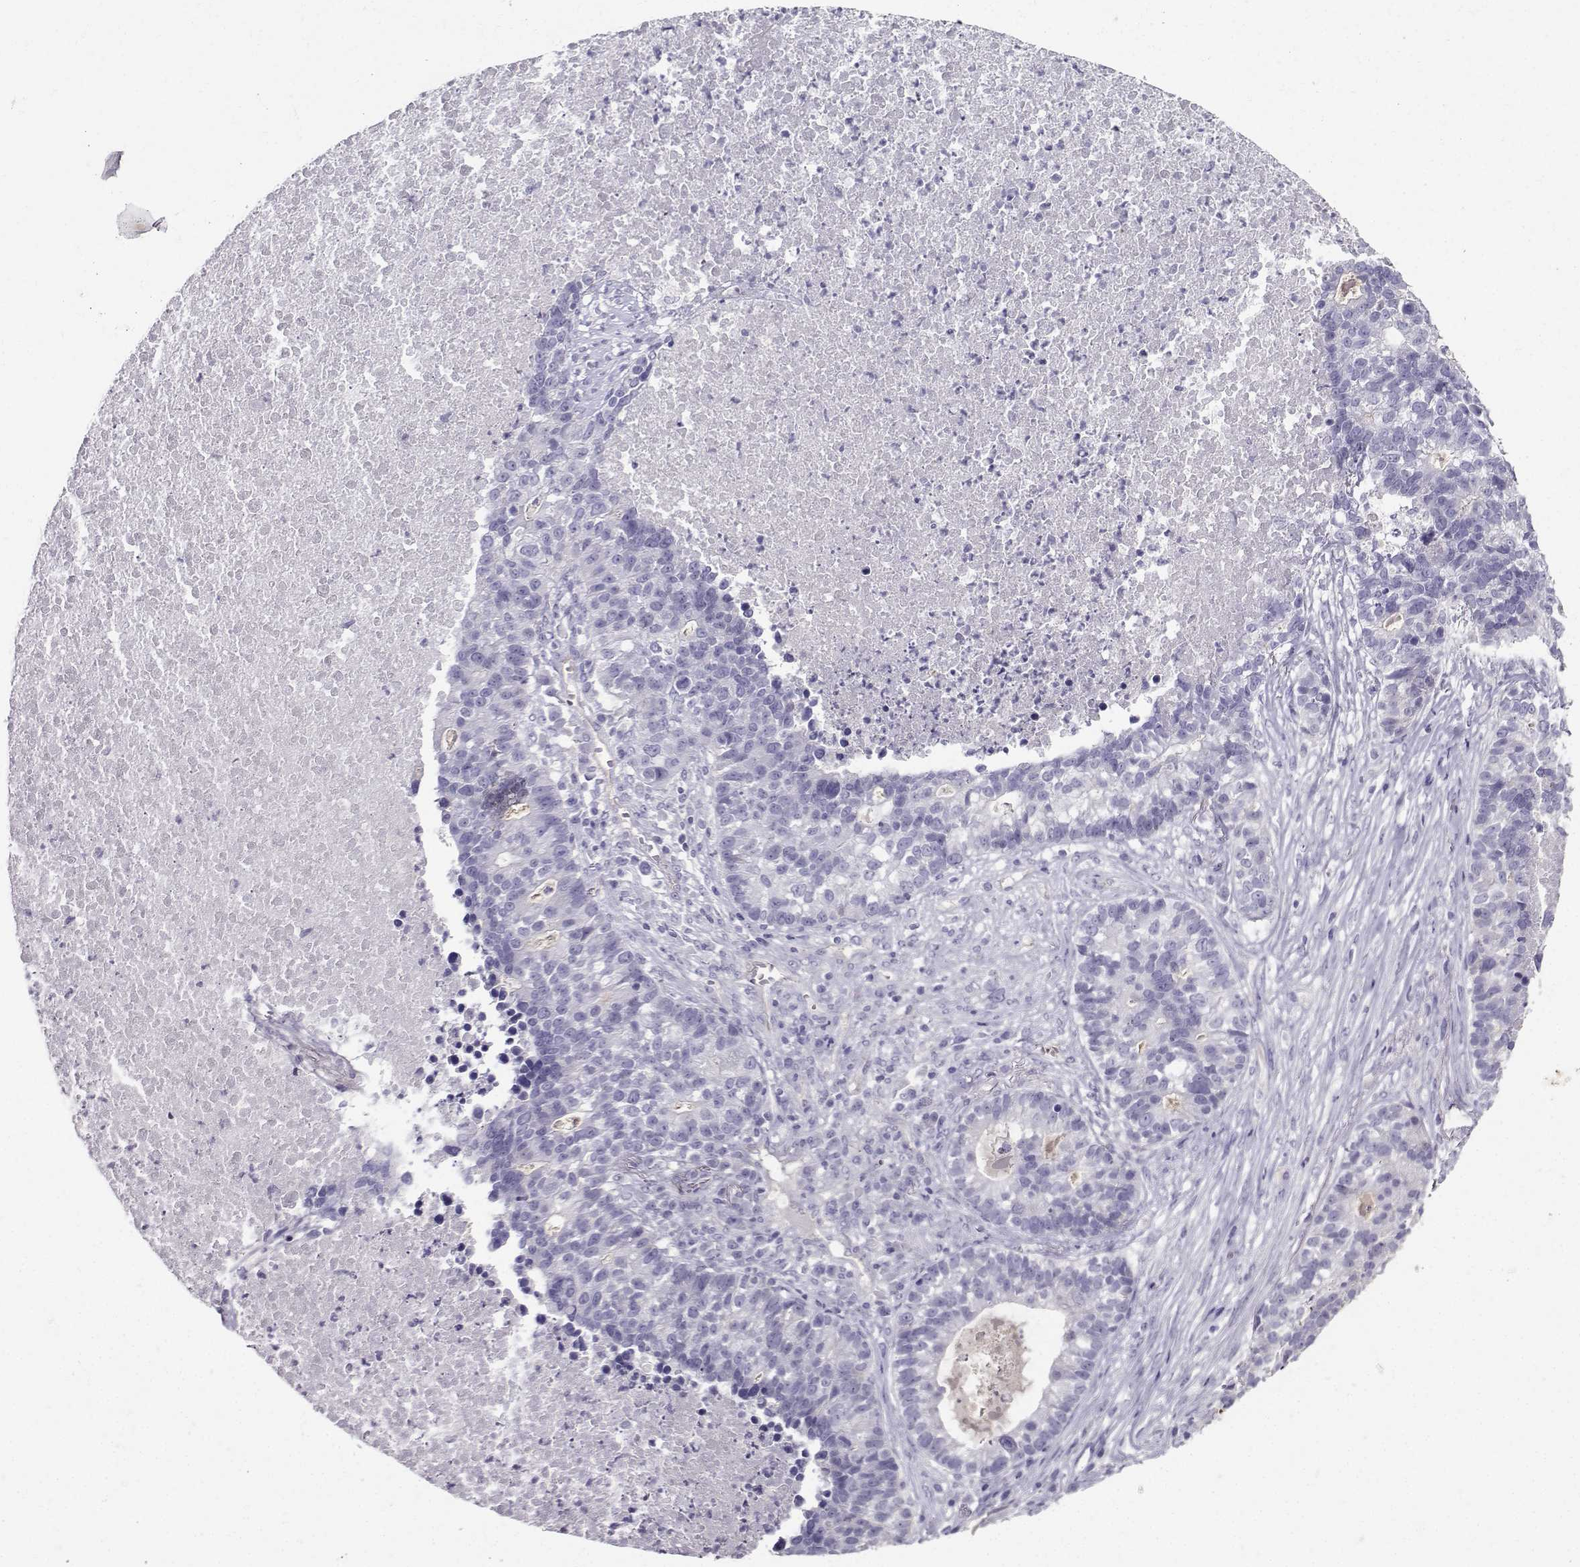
{"staining": {"intensity": "negative", "quantity": "none", "location": "none"}, "tissue": "lung cancer", "cell_type": "Tumor cells", "image_type": "cancer", "snomed": [{"axis": "morphology", "description": "Adenocarcinoma, NOS"}, {"axis": "topography", "description": "Lung"}], "caption": "Tumor cells show no significant protein staining in adenocarcinoma (lung).", "gene": "CLUL1", "patient": {"sex": "male", "age": 57}}